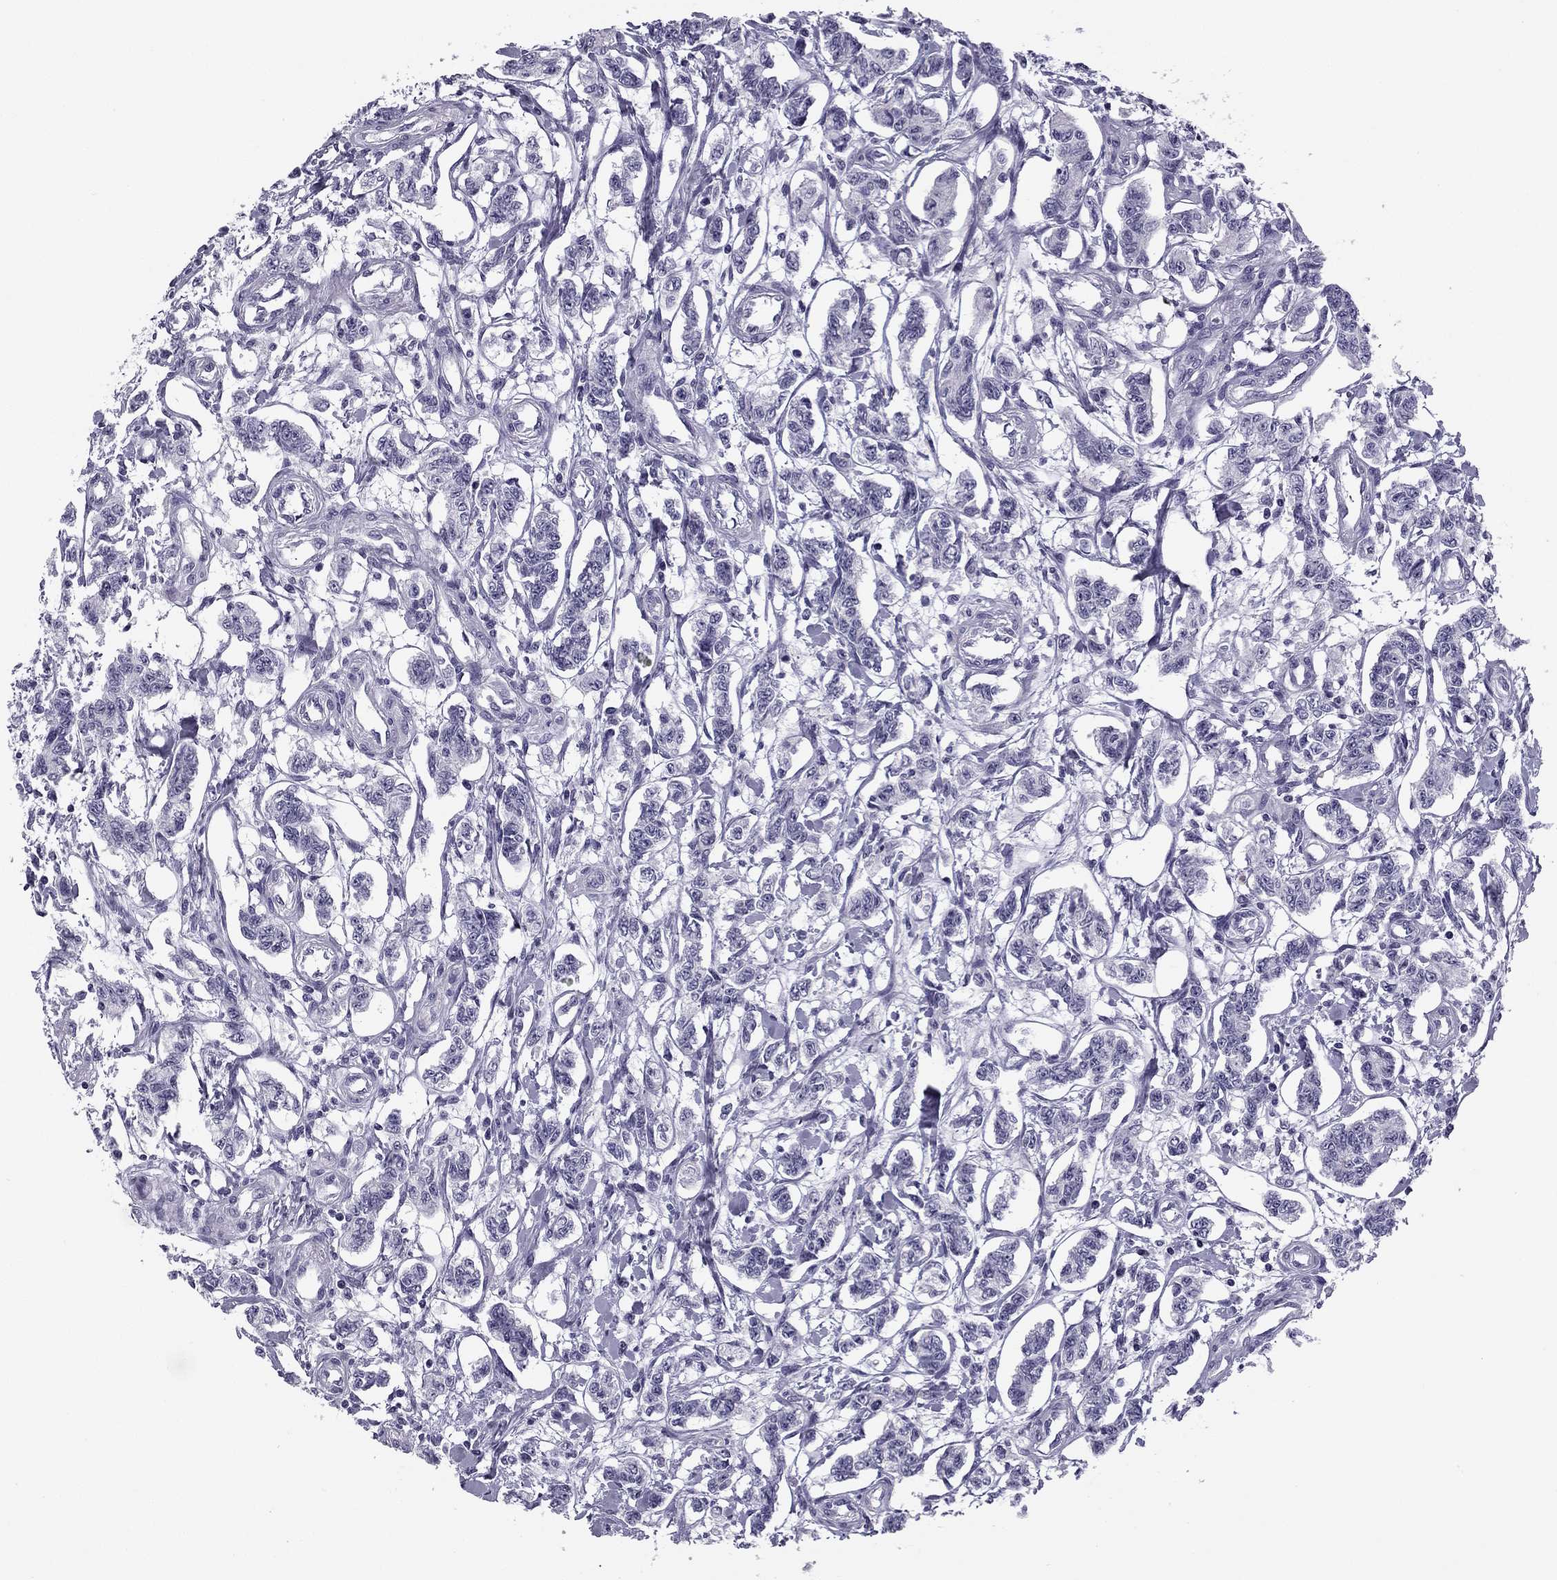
{"staining": {"intensity": "negative", "quantity": "none", "location": "none"}, "tissue": "carcinoid", "cell_type": "Tumor cells", "image_type": "cancer", "snomed": [{"axis": "morphology", "description": "Carcinoid, malignant, NOS"}, {"axis": "topography", "description": "Kidney"}], "caption": "Immunohistochemical staining of human carcinoid reveals no significant staining in tumor cells.", "gene": "MC5R", "patient": {"sex": "female", "age": 41}}